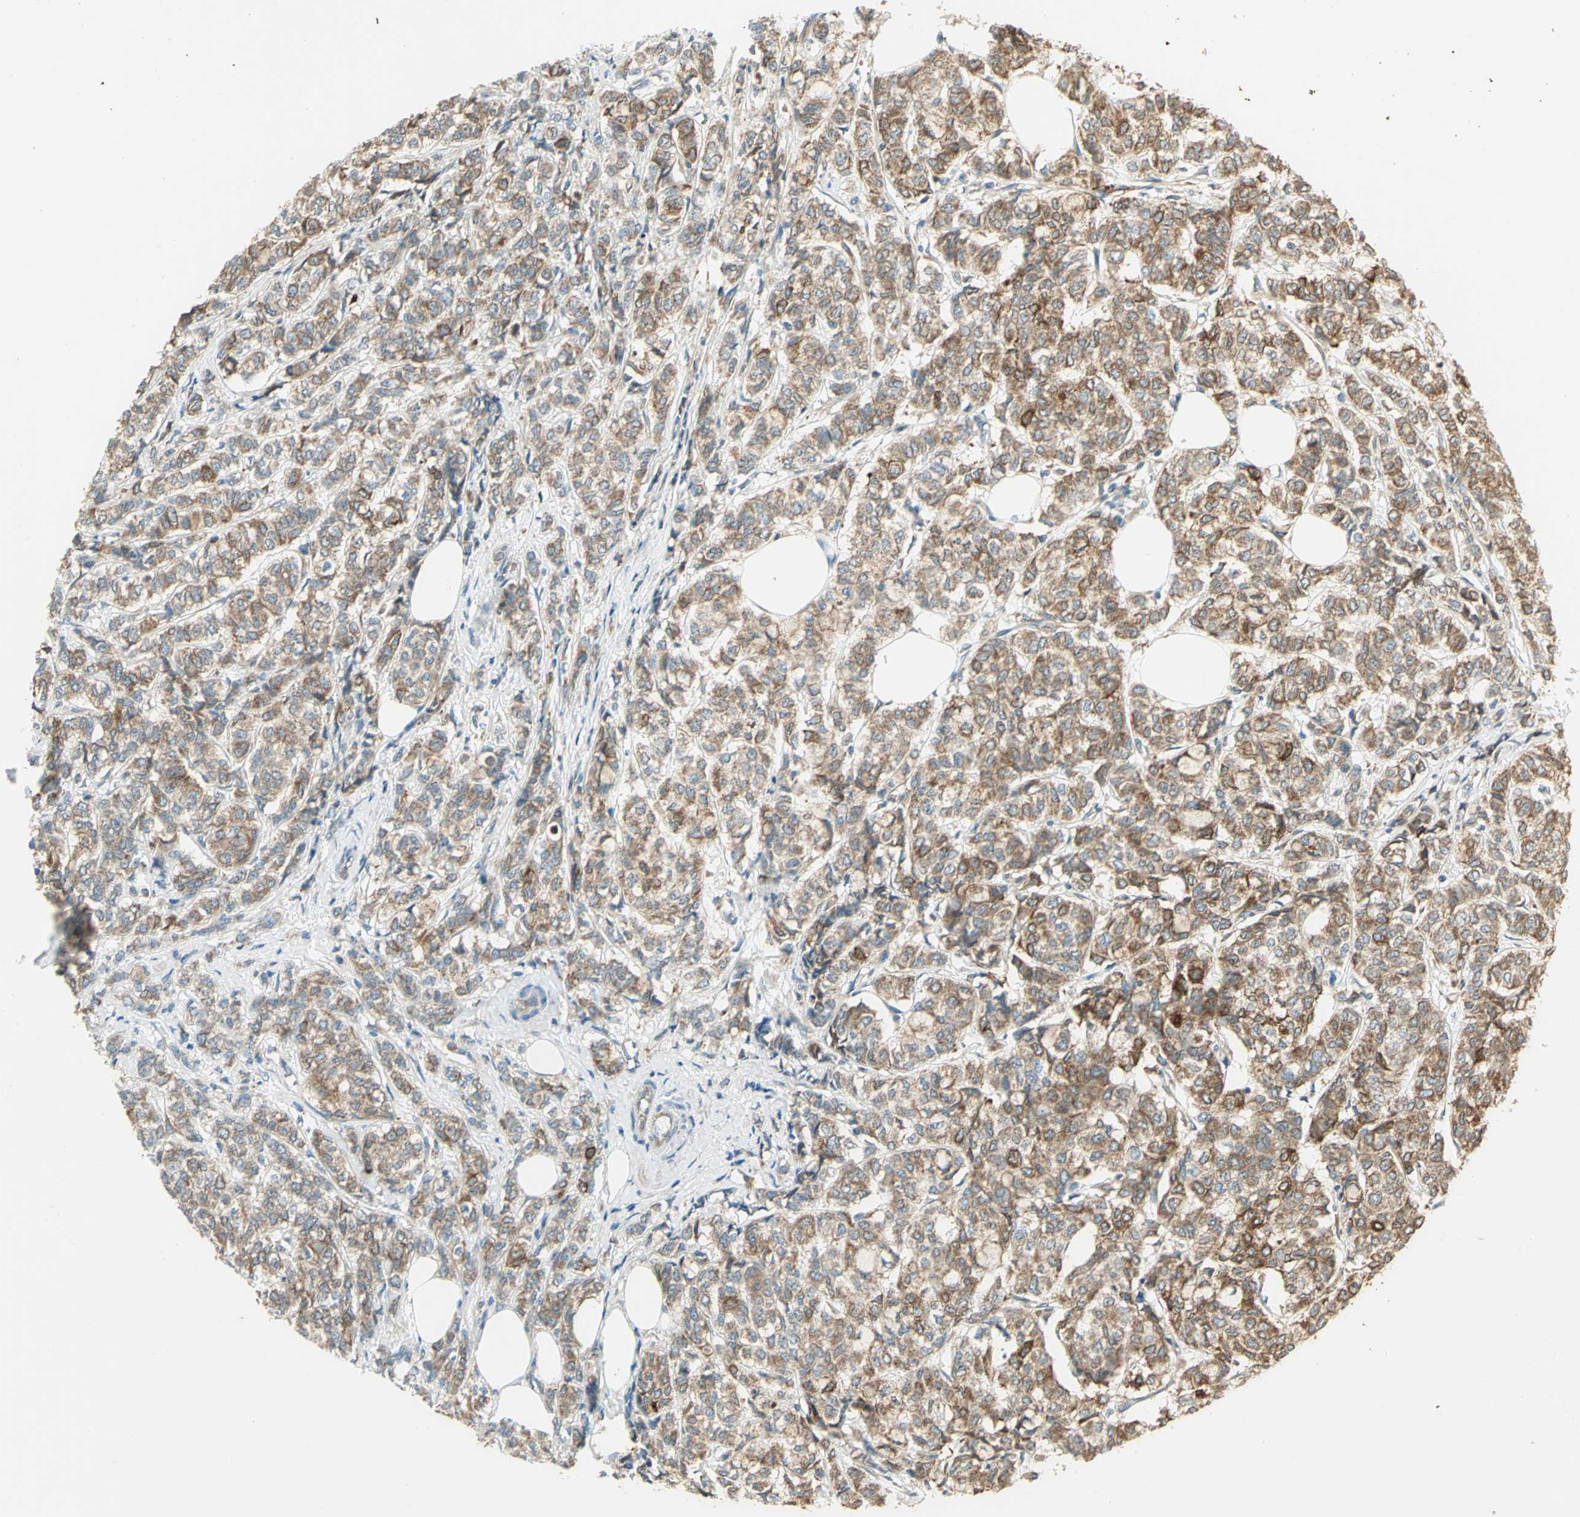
{"staining": {"intensity": "moderate", "quantity": ">75%", "location": "cytoplasmic/membranous"}, "tissue": "breast cancer", "cell_type": "Tumor cells", "image_type": "cancer", "snomed": [{"axis": "morphology", "description": "Lobular carcinoma"}, {"axis": "topography", "description": "Breast"}], "caption": "Immunohistochemical staining of human lobular carcinoma (breast) demonstrates moderate cytoplasmic/membranous protein positivity in approximately >75% of tumor cells.", "gene": "PDIA4", "patient": {"sex": "female", "age": 60}}